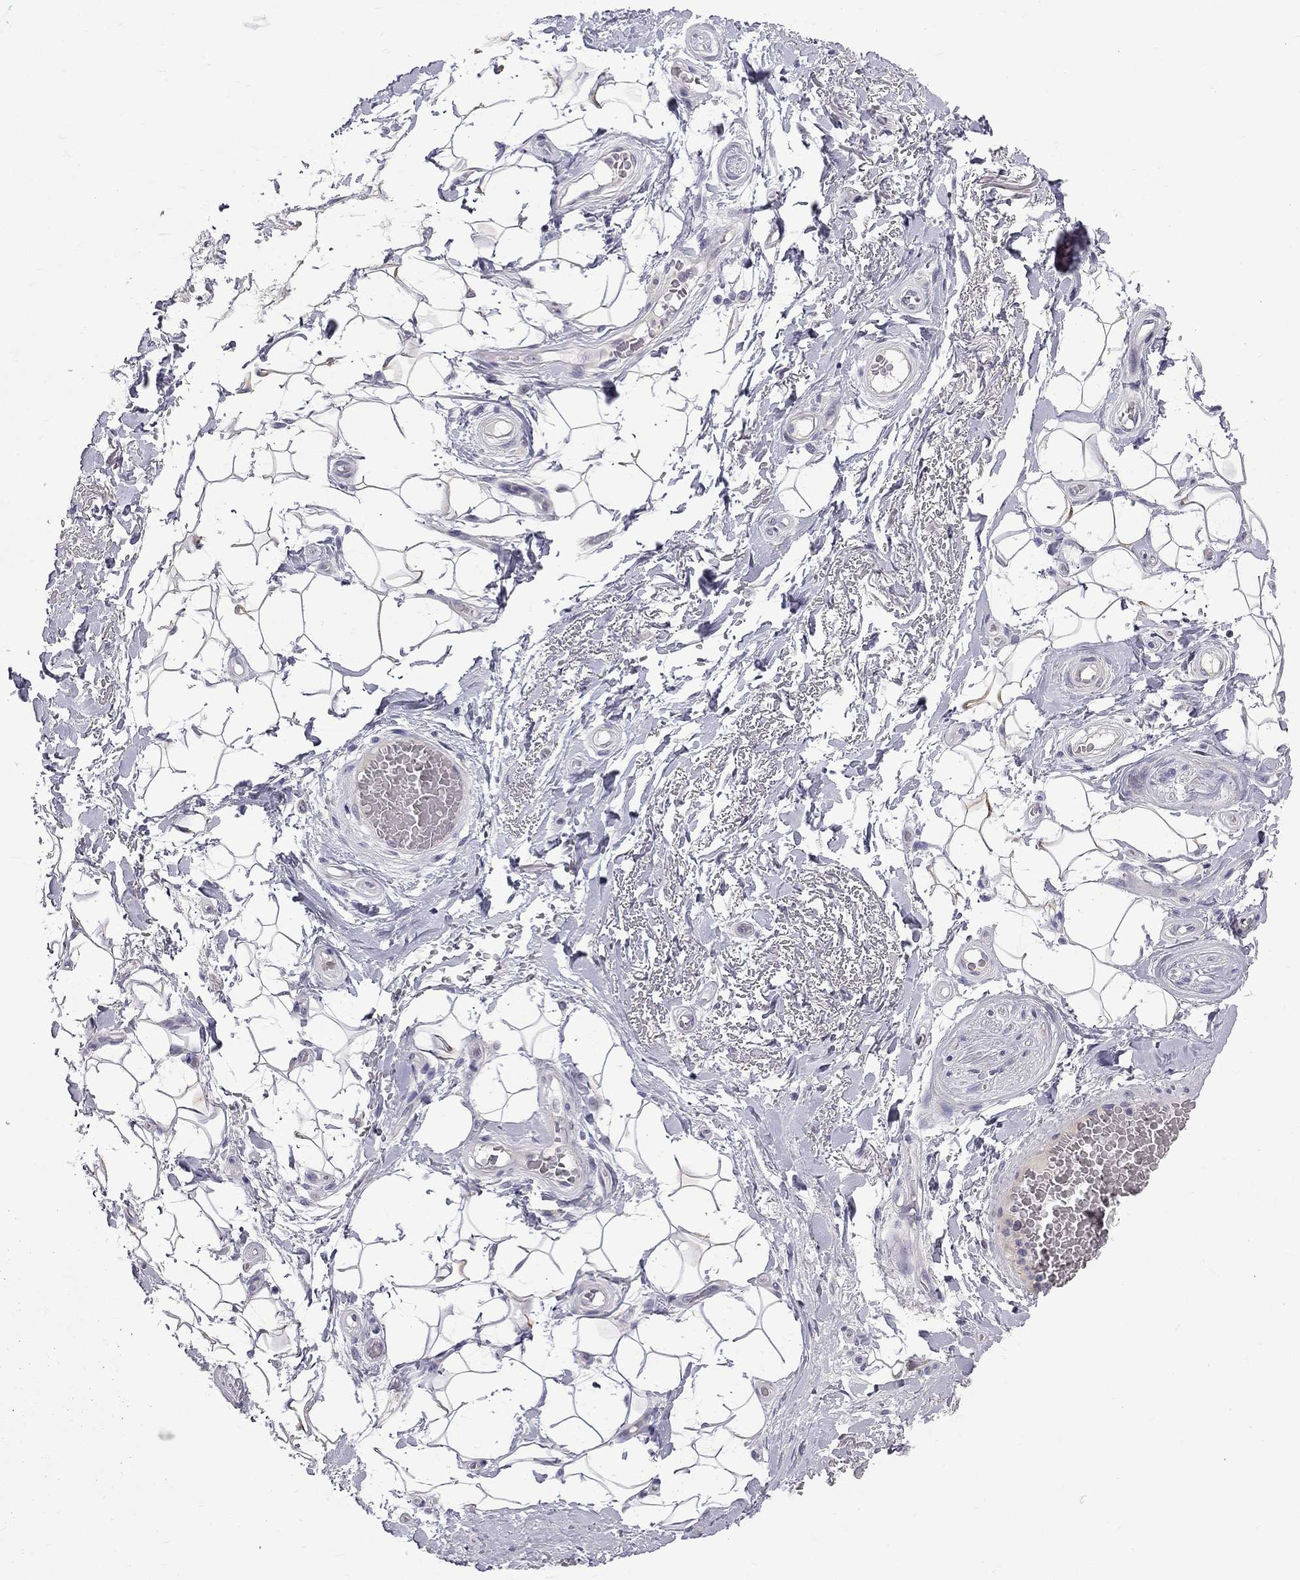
{"staining": {"intensity": "negative", "quantity": "none", "location": "none"}, "tissue": "adipose tissue", "cell_type": "Adipocytes", "image_type": "normal", "snomed": [{"axis": "morphology", "description": "Normal tissue, NOS"}, {"axis": "topography", "description": "Anal"}, {"axis": "topography", "description": "Peripheral nerve tissue"}], "caption": "Immunohistochemistry image of unremarkable adipose tissue: adipose tissue stained with DAB demonstrates no significant protein staining in adipocytes.", "gene": "RTL9", "patient": {"sex": "male", "age": 53}}